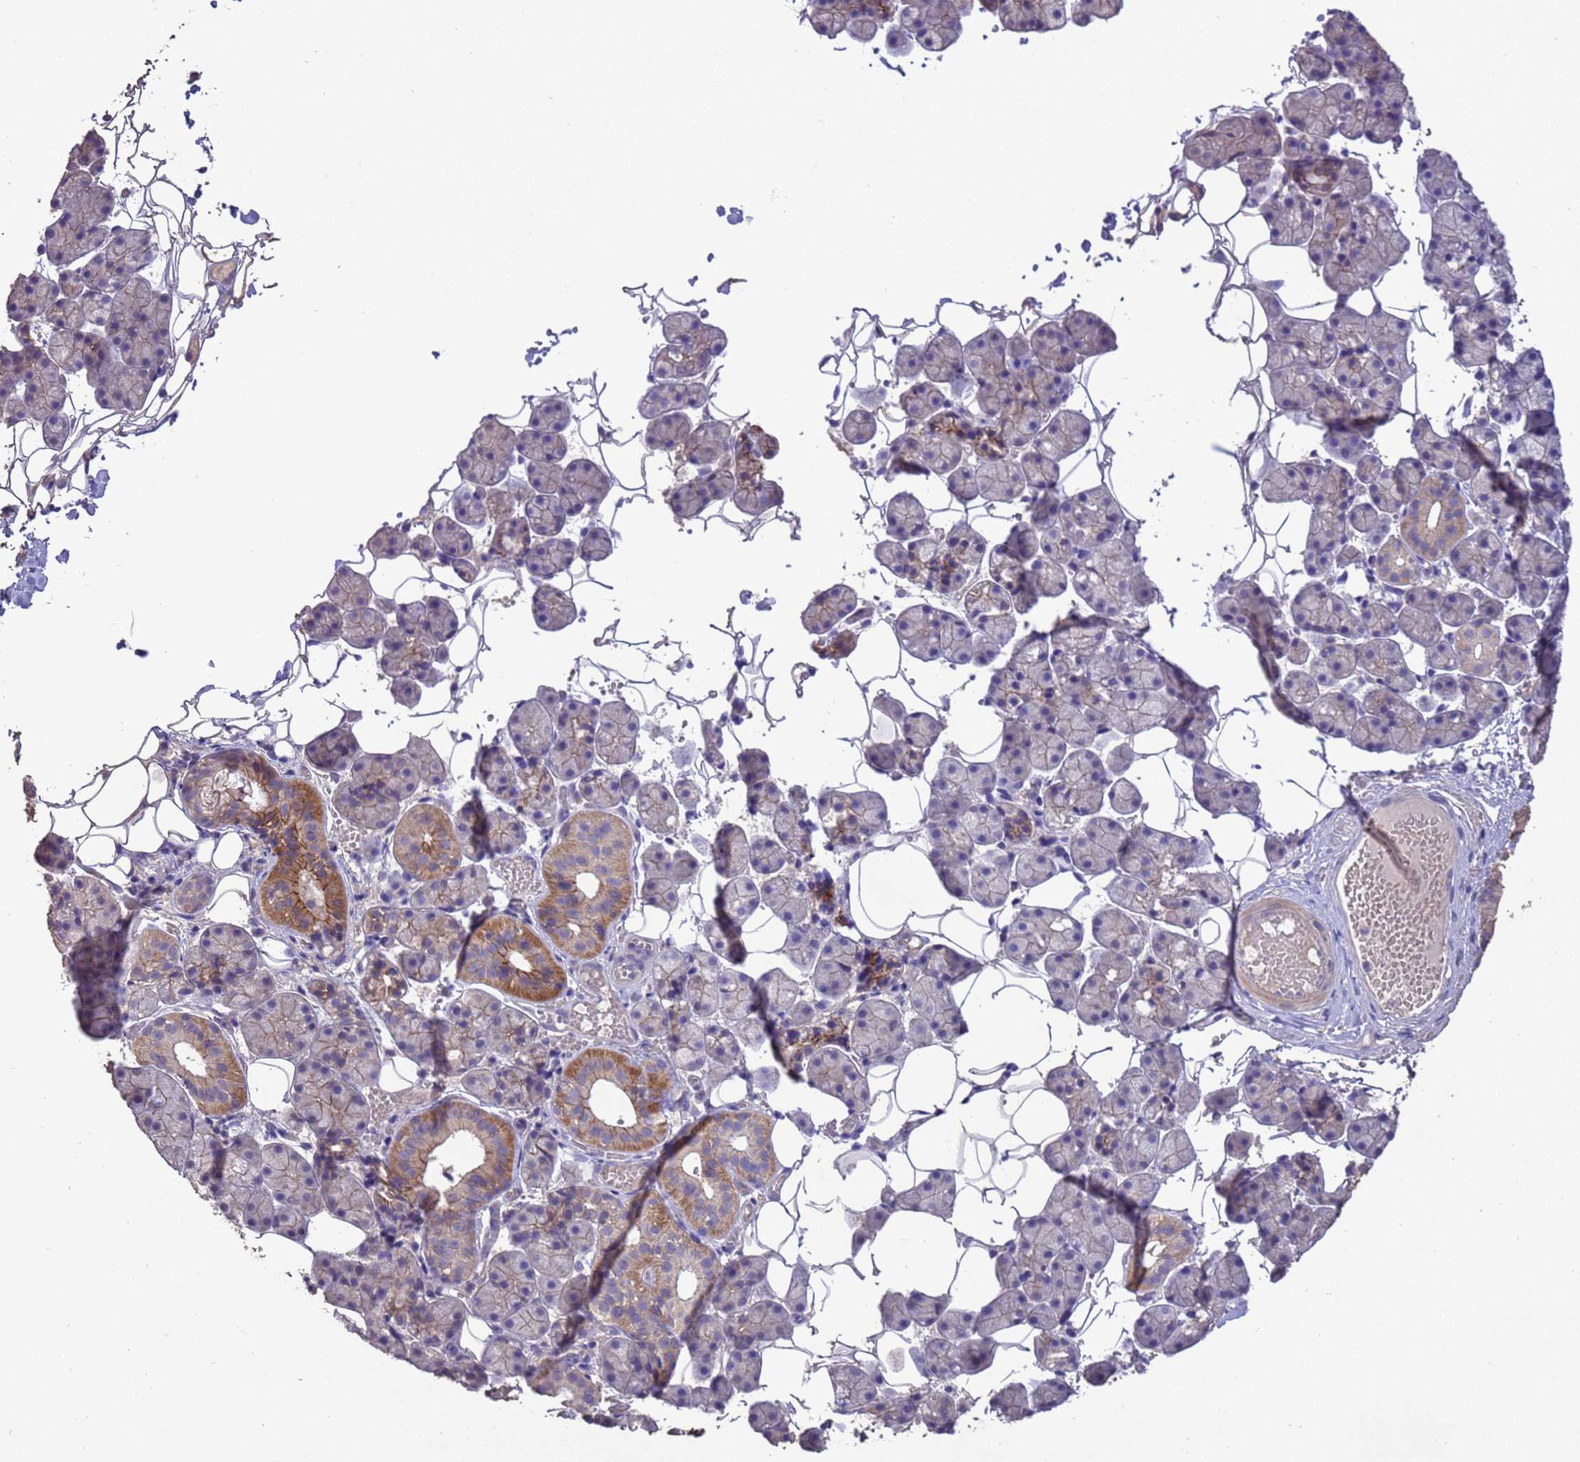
{"staining": {"intensity": "moderate", "quantity": "<25%", "location": "cytoplasmic/membranous"}, "tissue": "salivary gland", "cell_type": "Glandular cells", "image_type": "normal", "snomed": [{"axis": "morphology", "description": "Normal tissue, NOS"}, {"axis": "topography", "description": "Salivary gland"}], "caption": "Human salivary gland stained with a brown dye shows moderate cytoplasmic/membranous positive staining in approximately <25% of glandular cells.", "gene": "SLC9B2", "patient": {"sex": "female", "age": 33}}